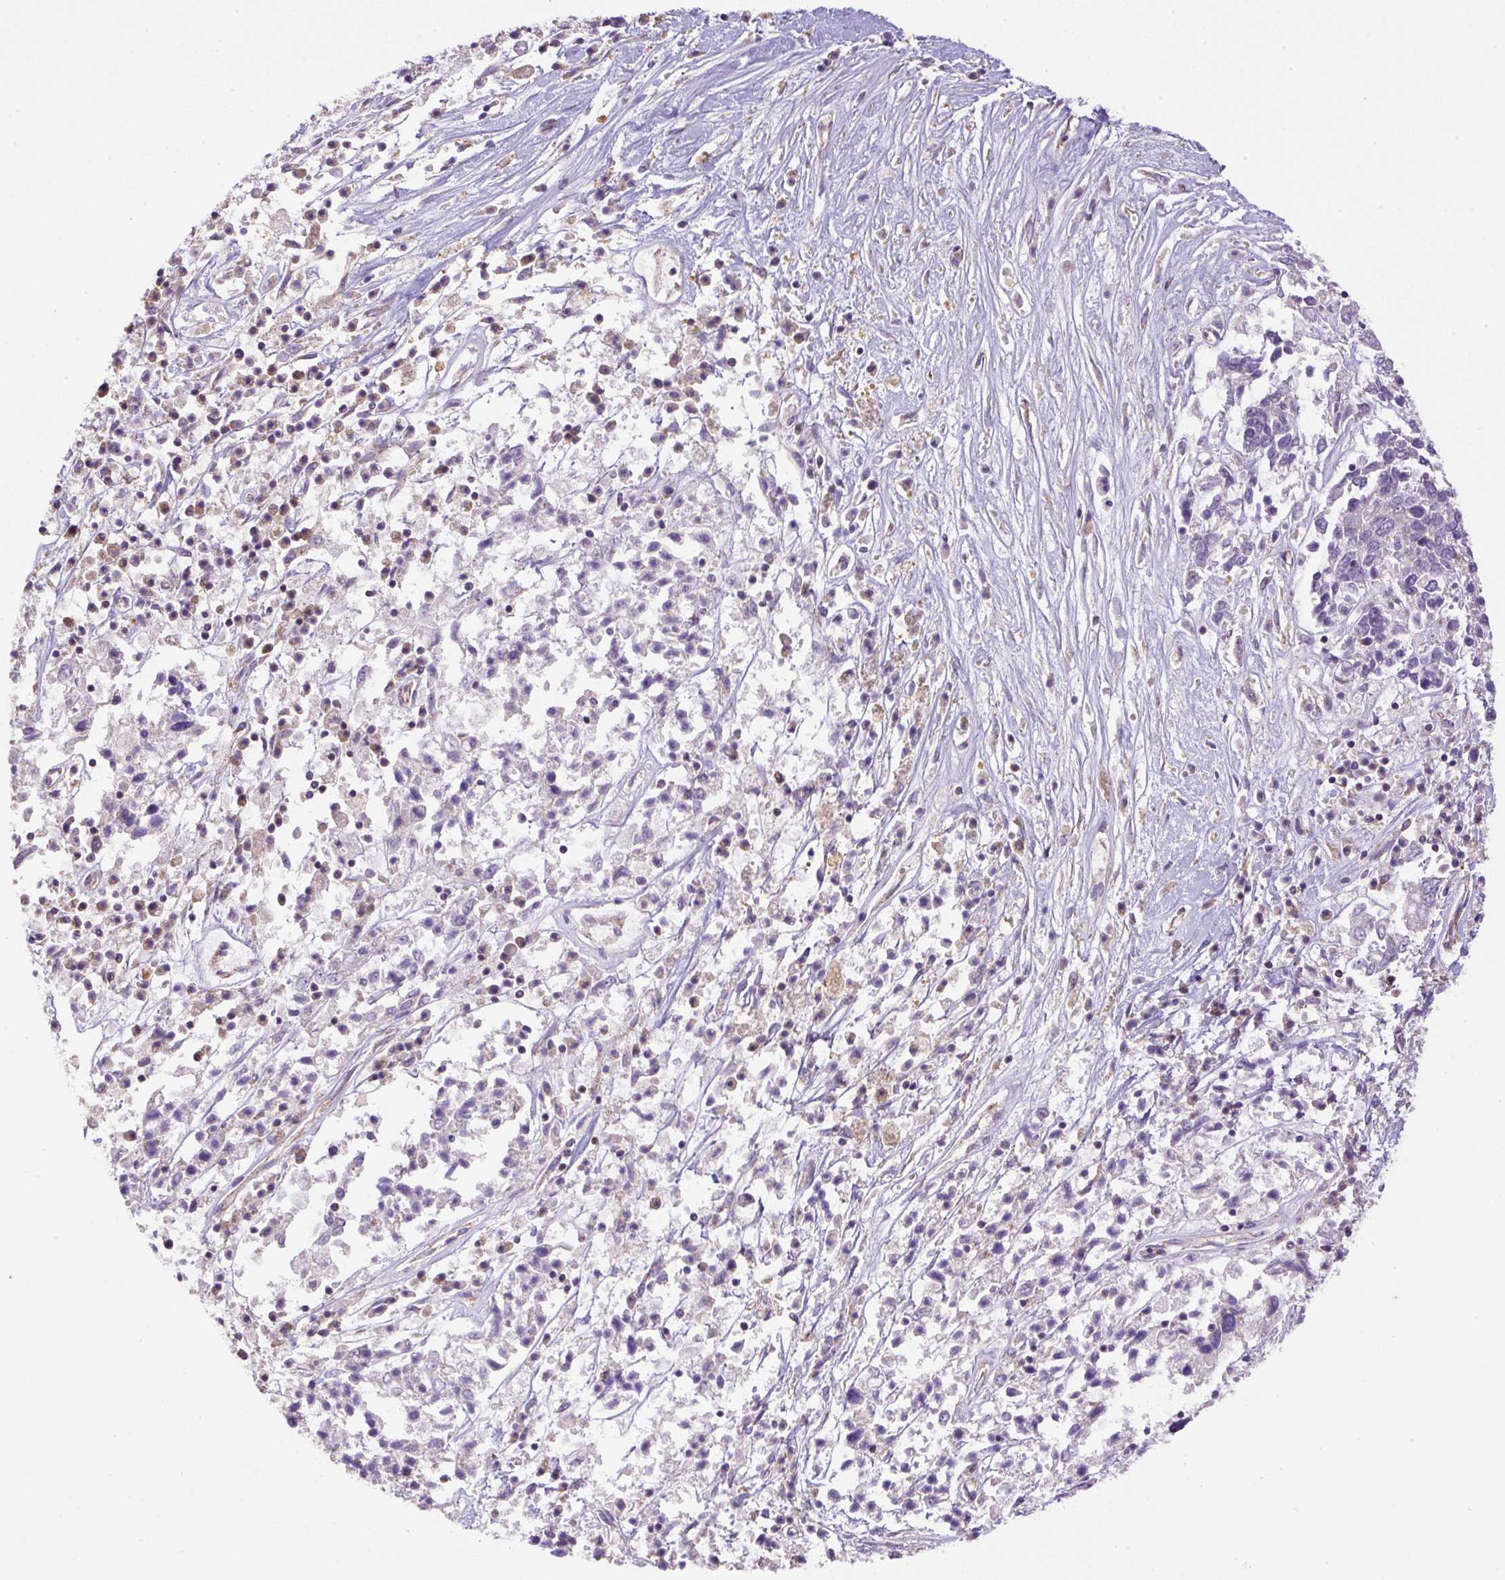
{"staining": {"intensity": "negative", "quantity": "none", "location": "none"}, "tissue": "ovarian cancer", "cell_type": "Tumor cells", "image_type": "cancer", "snomed": [{"axis": "morphology", "description": "Carcinoma, endometroid"}, {"axis": "topography", "description": "Ovary"}], "caption": "A high-resolution micrograph shows immunohistochemistry (IHC) staining of endometroid carcinoma (ovarian), which exhibits no significant expression in tumor cells.", "gene": "NDUFAF2", "patient": {"sex": "female", "age": 62}}